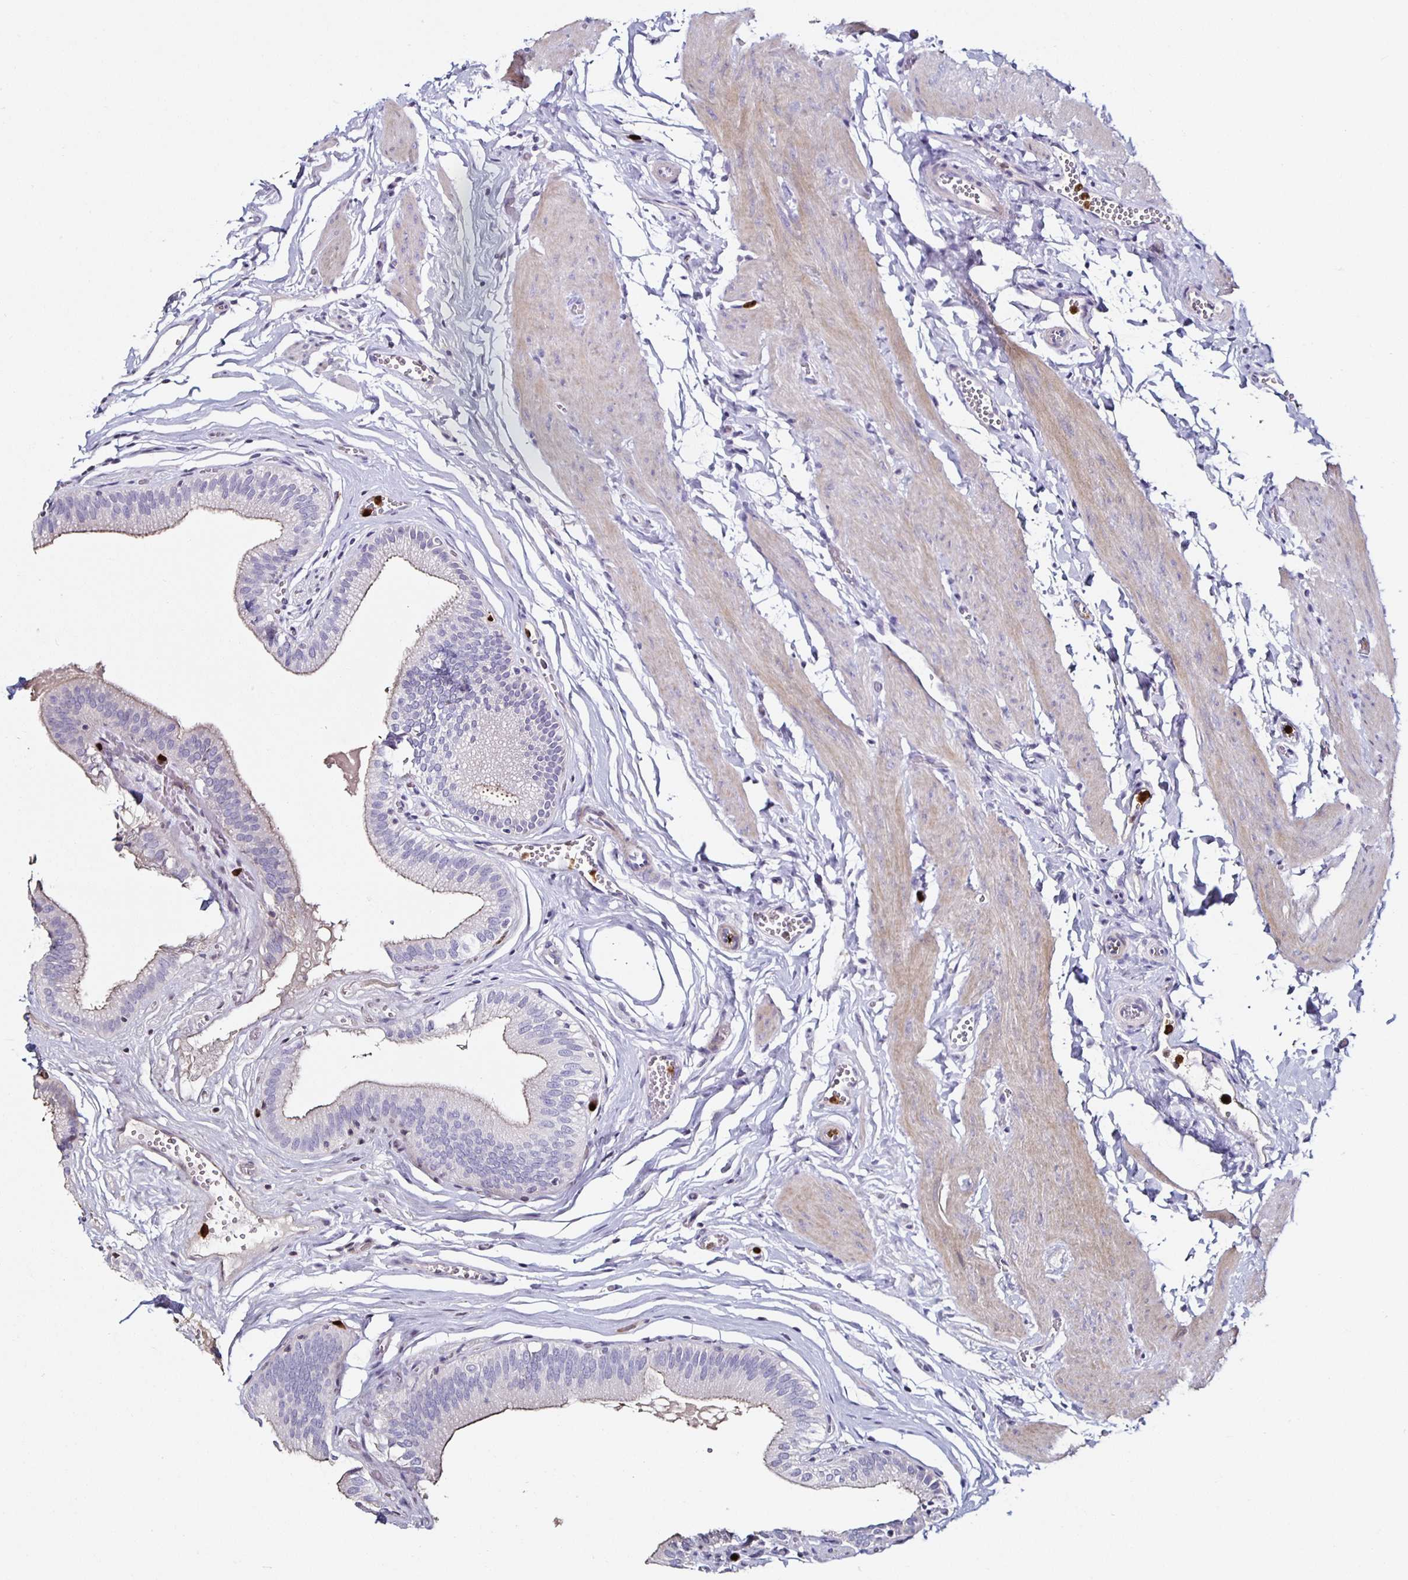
{"staining": {"intensity": "negative", "quantity": "none", "location": "none"}, "tissue": "gallbladder", "cell_type": "Glandular cells", "image_type": "normal", "snomed": [{"axis": "morphology", "description": "Normal tissue, NOS"}, {"axis": "topography", "description": "Gallbladder"}, {"axis": "topography", "description": "Peripheral nerve tissue"}], "caption": "This is an IHC micrograph of unremarkable human gallbladder. There is no expression in glandular cells.", "gene": "TLR4", "patient": {"sex": "male", "age": 17}}